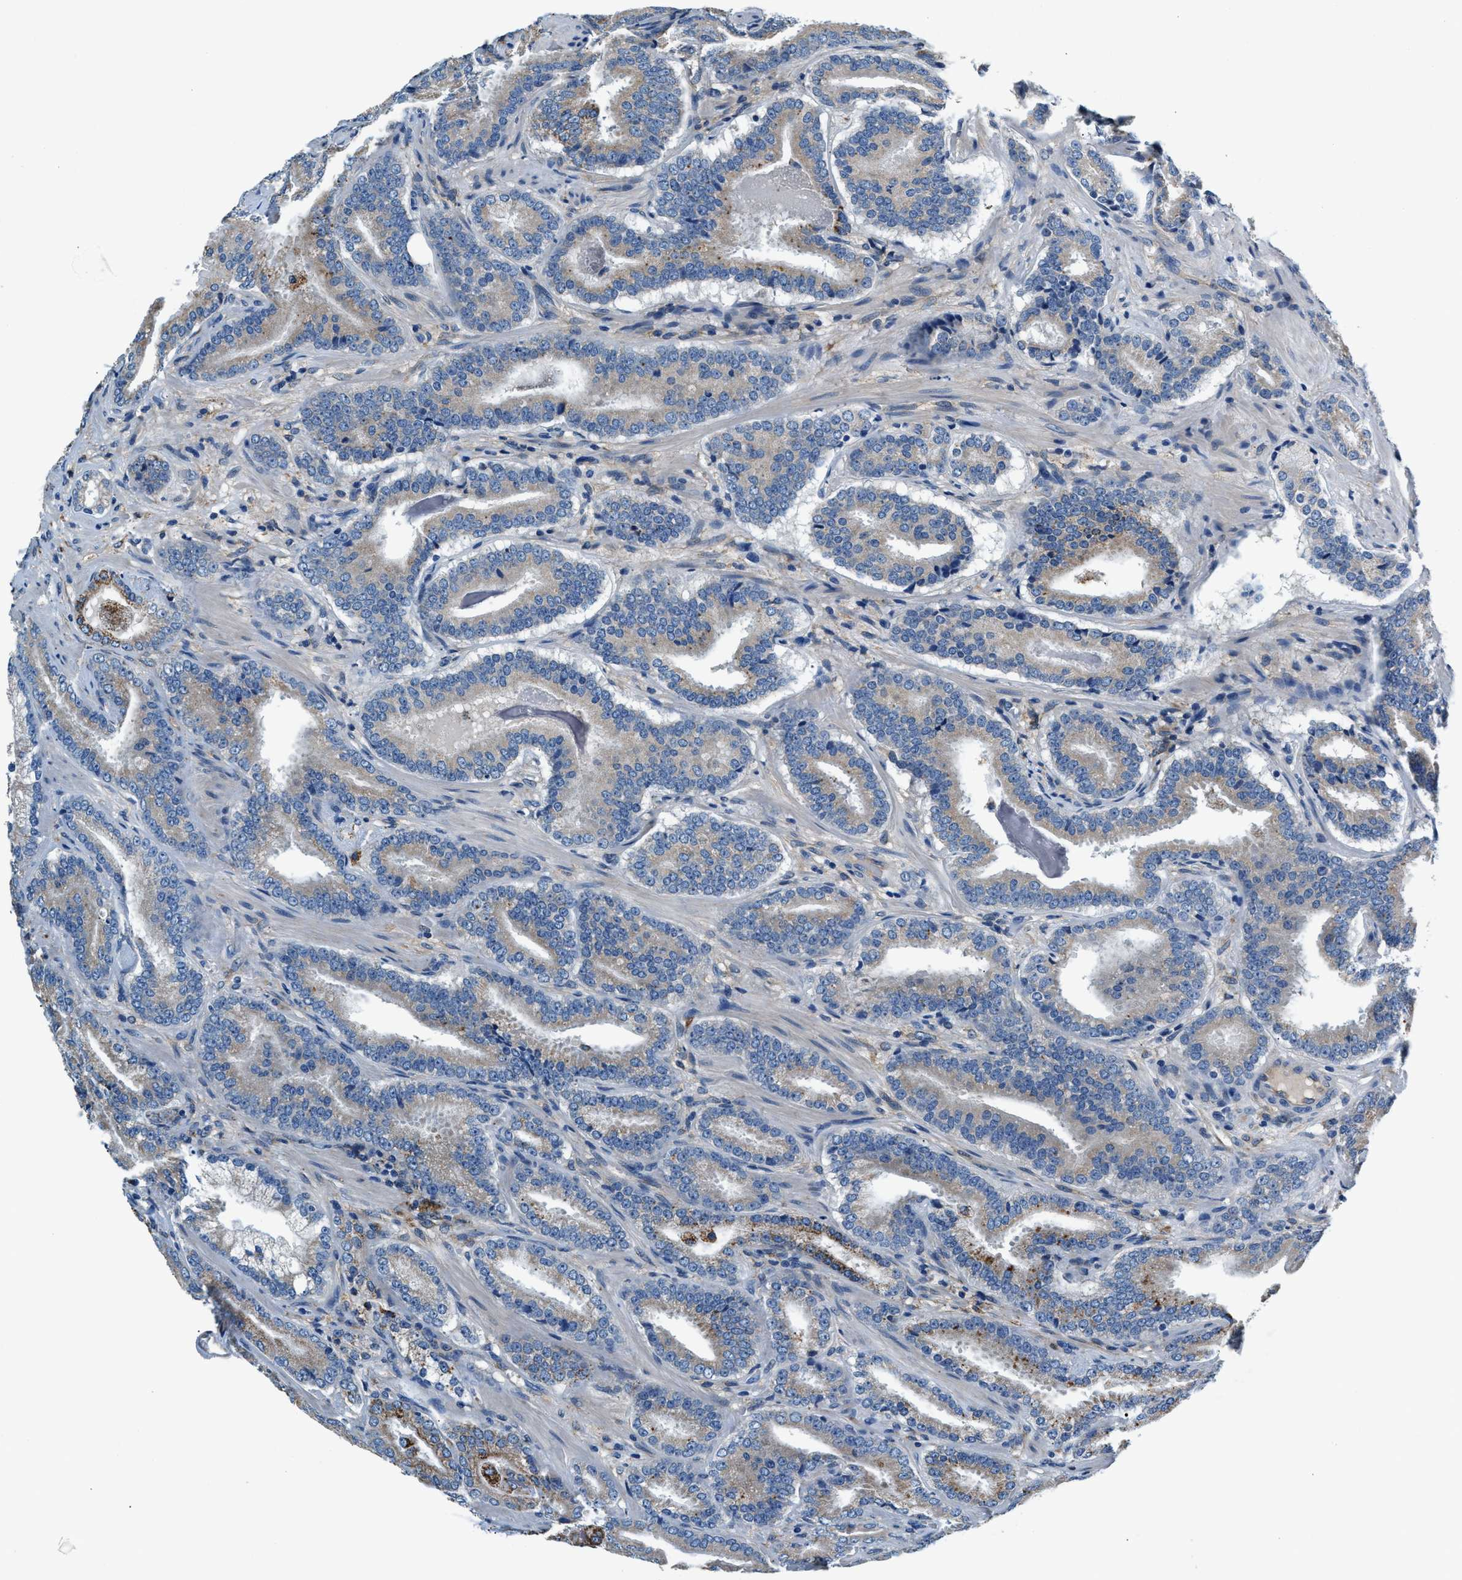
{"staining": {"intensity": "weak", "quantity": "<25%", "location": "cytoplasmic/membranous"}, "tissue": "prostate cancer", "cell_type": "Tumor cells", "image_type": "cancer", "snomed": [{"axis": "morphology", "description": "Adenocarcinoma, Low grade"}, {"axis": "topography", "description": "Prostate"}], "caption": "DAB immunohistochemical staining of prostate cancer (adenocarcinoma (low-grade)) reveals no significant expression in tumor cells. Nuclei are stained in blue.", "gene": "PRTFDC1", "patient": {"sex": "male", "age": 51}}